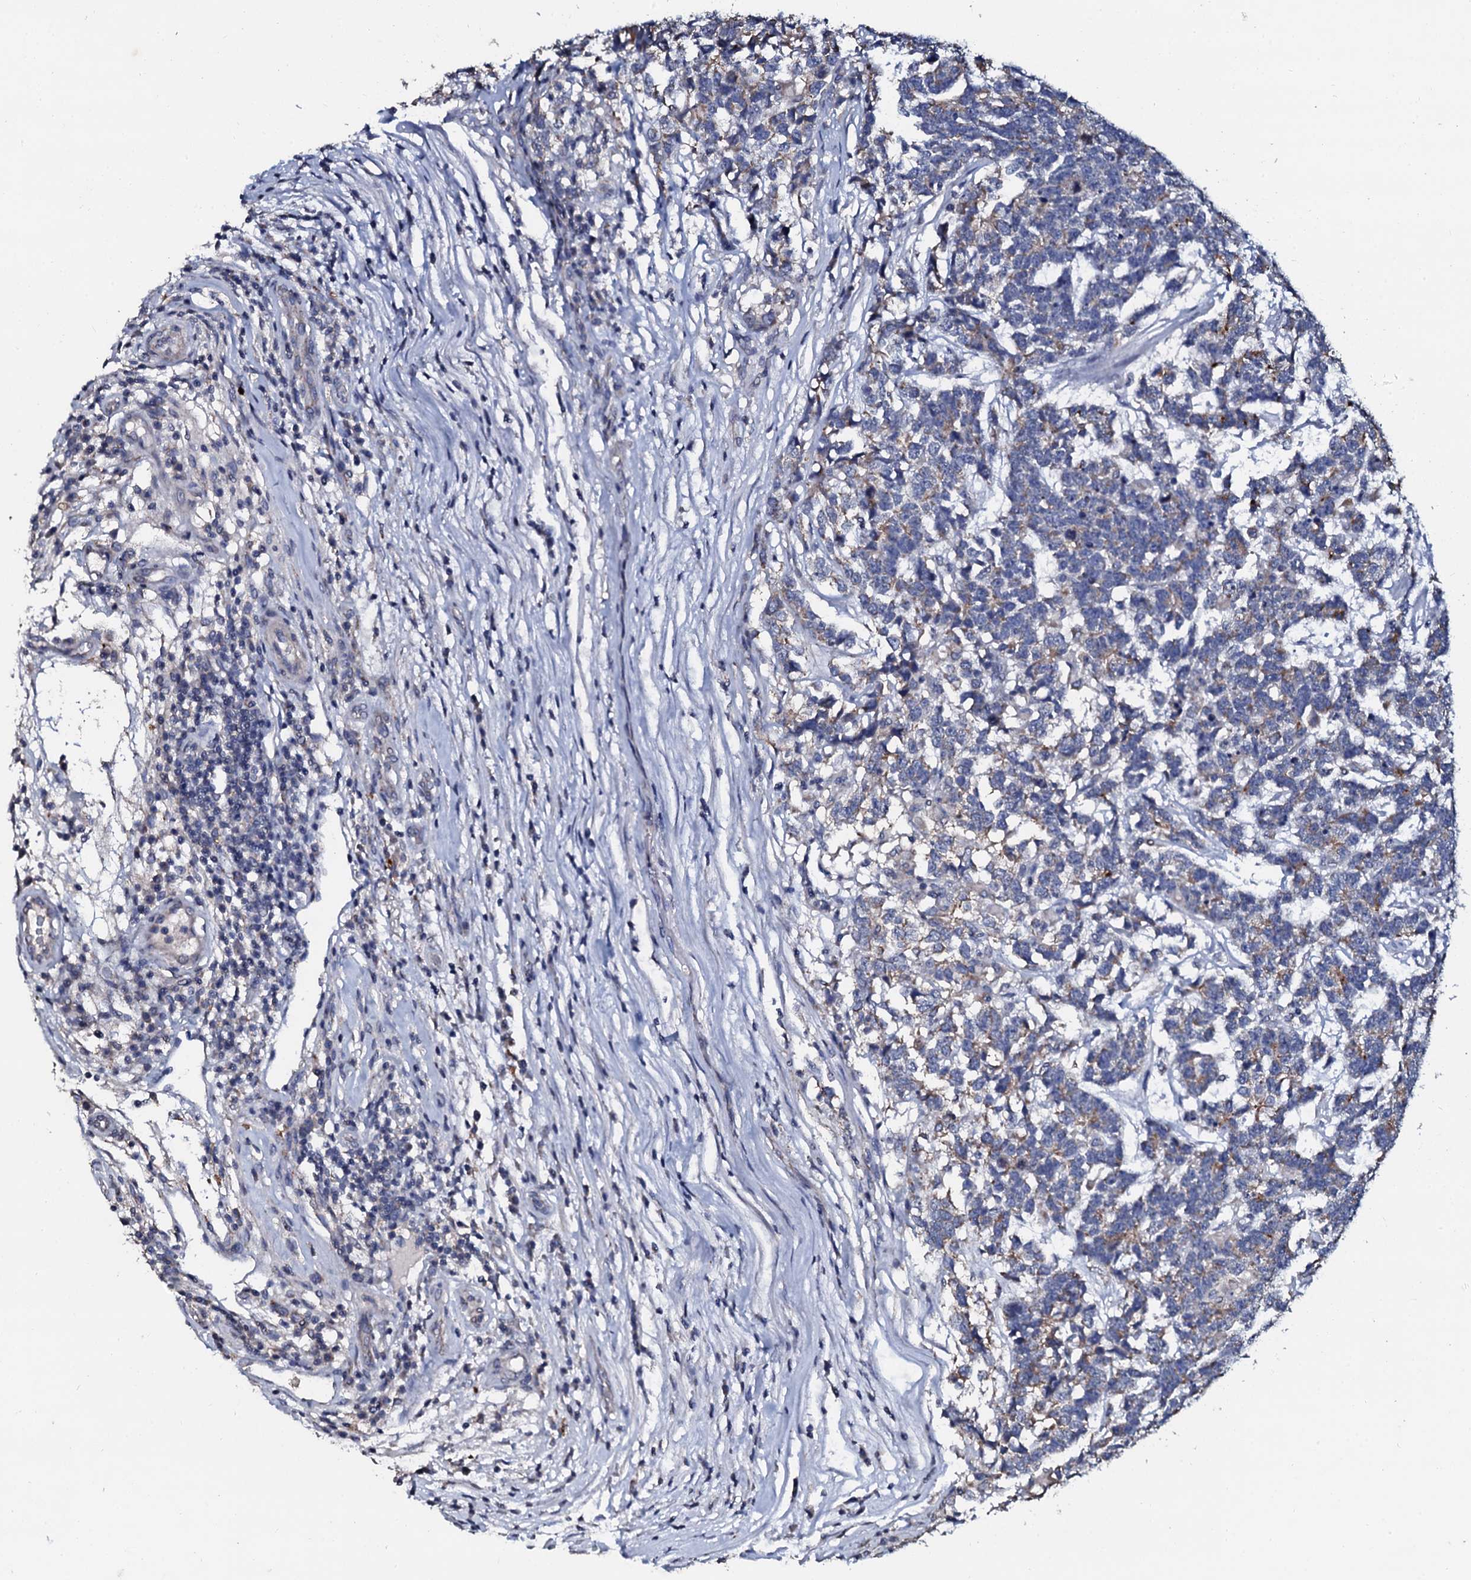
{"staining": {"intensity": "weak", "quantity": "25%-75%", "location": "cytoplasmic/membranous"}, "tissue": "testis cancer", "cell_type": "Tumor cells", "image_type": "cancer", "snomed": [{"axis": "morphology", "description": "Carcinoma, Embryonal, NOS"}, {"axis": "topography", "description": "Testis"}], "caption": "Embryonal carcinoma (testis) stained with DAB (3,3'-diaminobenzidine) IHC exhibits low levels of weak cytoplasmic/membranous expression in approximately 25%-75% of tumor cells.", "gene": "SLC37A4", "patient": {"sex": "male", "age": 26}}